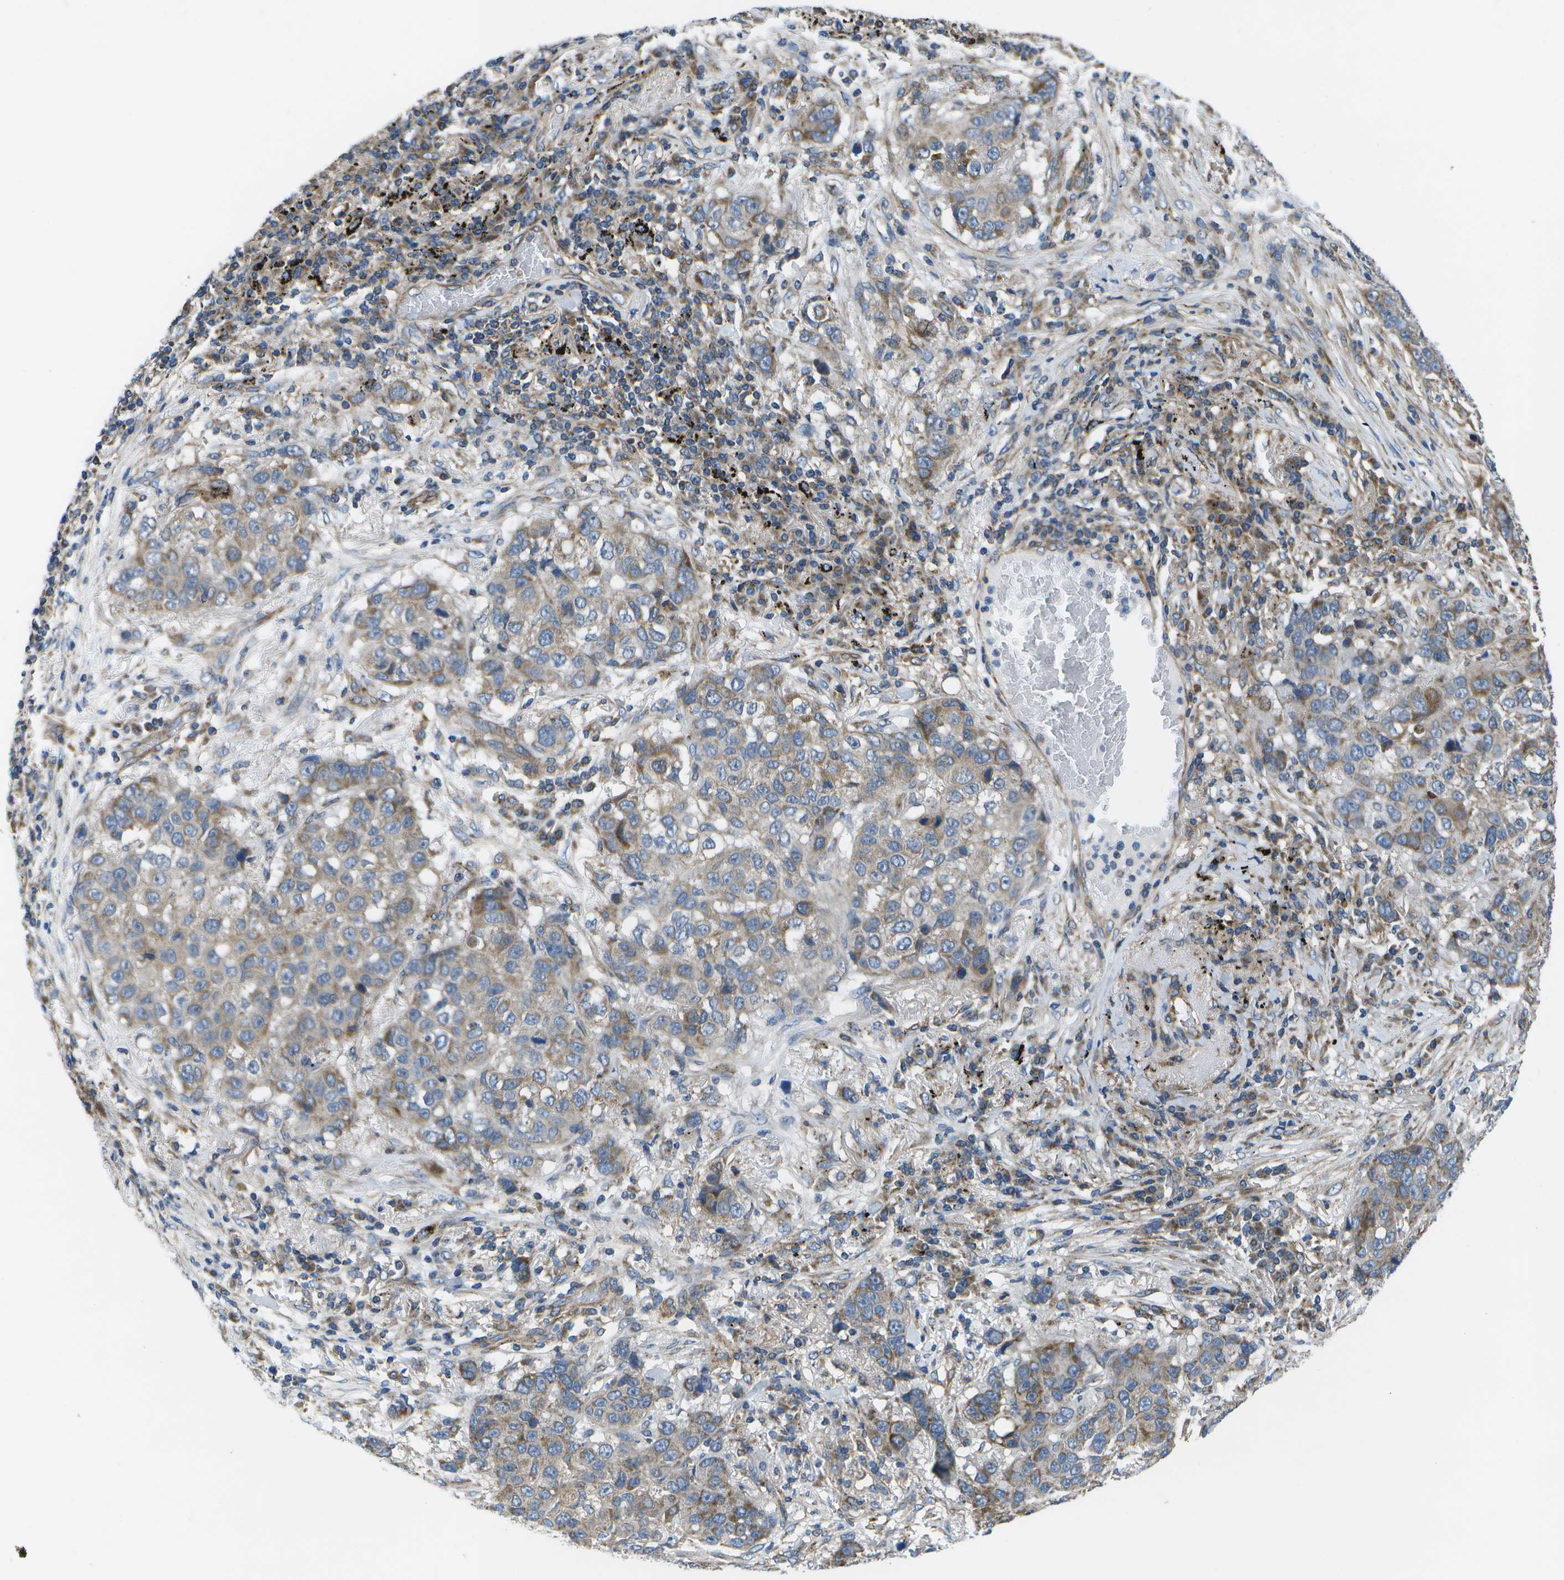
{"staining": {"intensity": "weak", "quantity": "25%-75%", "location": "cytoplasmic/membranous"}, "tissue": "lung cancer", "cell_type": "Tumor cells", "image_type": "cancer", "snomed": [{"axis": "morphology", "description": "Squamous cell carcinoma, NOS"}, {"axis": "topography", "description": "Lung"}], "caption": "The histopathology image demonstrates a brown stain indicating the presence of a protein in the cytoplasmic/membranous of tumor cells in lung squamous cell carcinoma. The staining is performed using DAB brown chromogen to label protein expression. The nuclei are counter-stained blue using hematoxylin.", "gene": "MVK", "patient": {"sex": "male", "age": 57}}